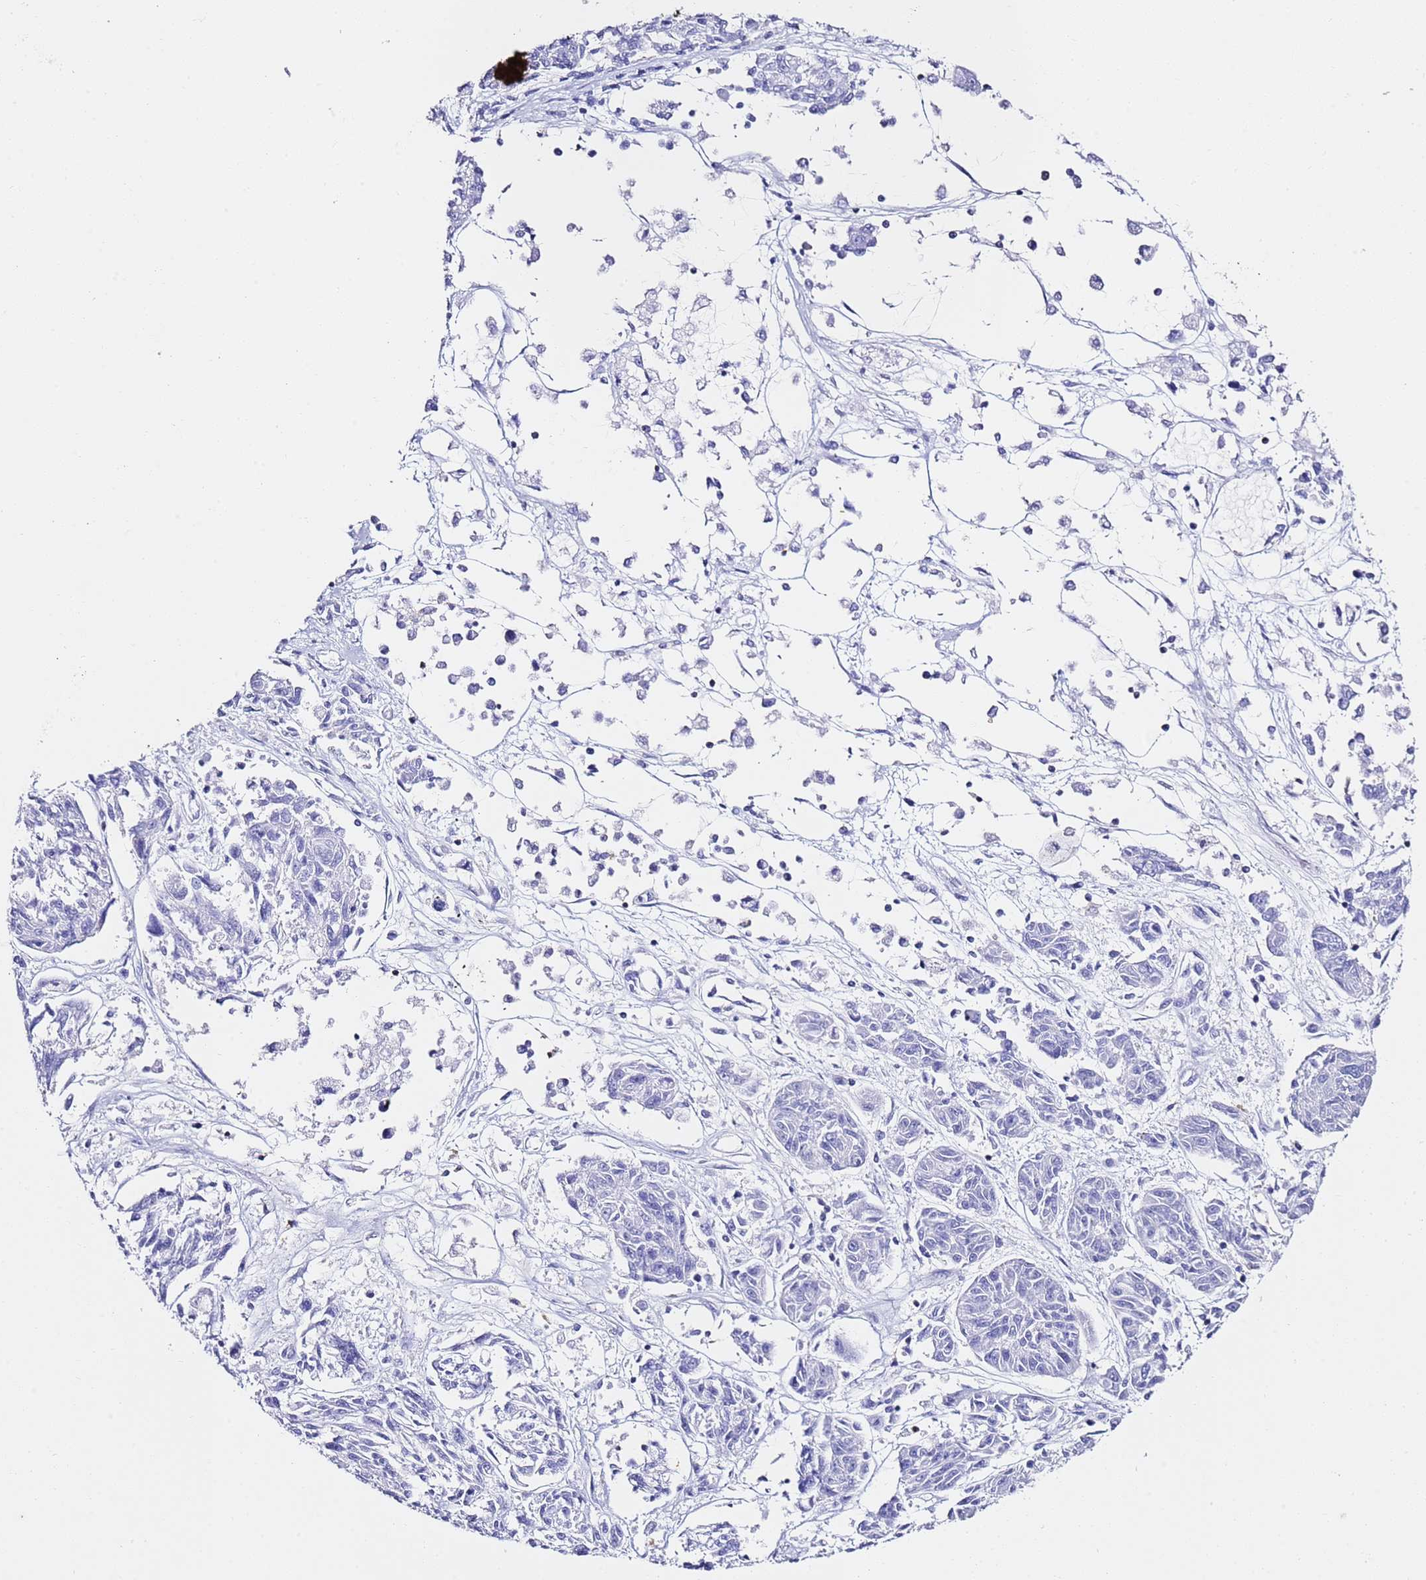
{"staining": {"intensity": "negative", "quantity": "none", "location": "none"}, "tissue": "melanoma", "cell_type": "Tumor cells", "image_type": "cancer", "snomed": [{"axis": "morphology", "description": "Malignant melanoma, NOS"}, {"axis": "topography", "description": "Skin"}], "caption": "The image exhibits no staining of tumor cells in melanoma.", "gene": "ZNF671", "patient": {"sex": "male", "age": 53}}